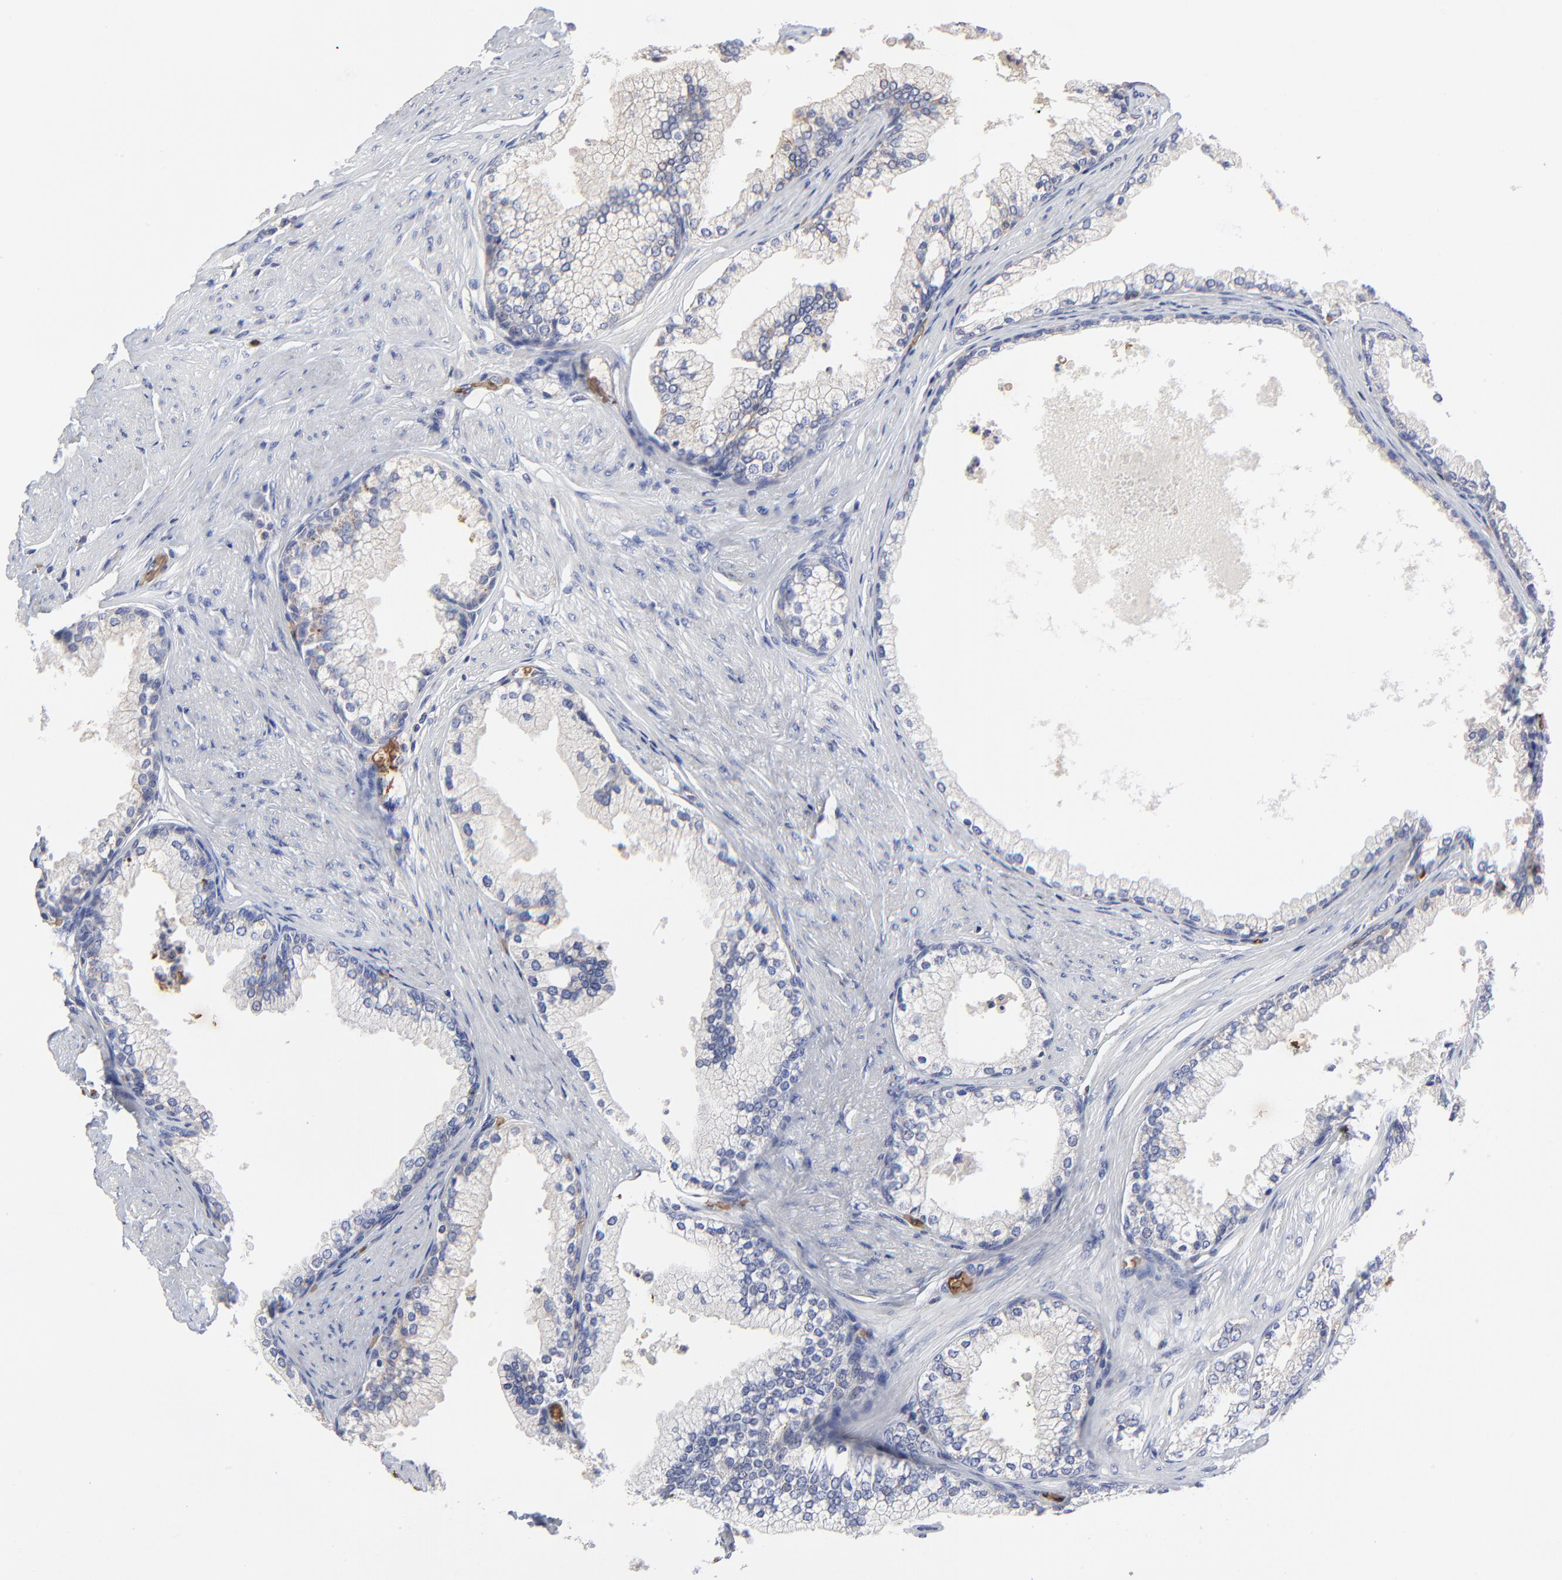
{"staining": {"intensity": "negative", "quantity": "none", "location": "none"}, "tissue": "prostate cancer", "cell_type": "Tumor cells", "image_type": "cancer", "snomed": [{"axis": "morphology", "description": "Adenocarcinoma, Low grade"}, {"axis": "topography", "description": "Prostate"}], "caption": "This is an immunohistochemistry histopathology image of prostate cancer. There is no positivity in tumor cells.", "gene": "PAG1", "patient": {"sex": "male", "age": 71}}